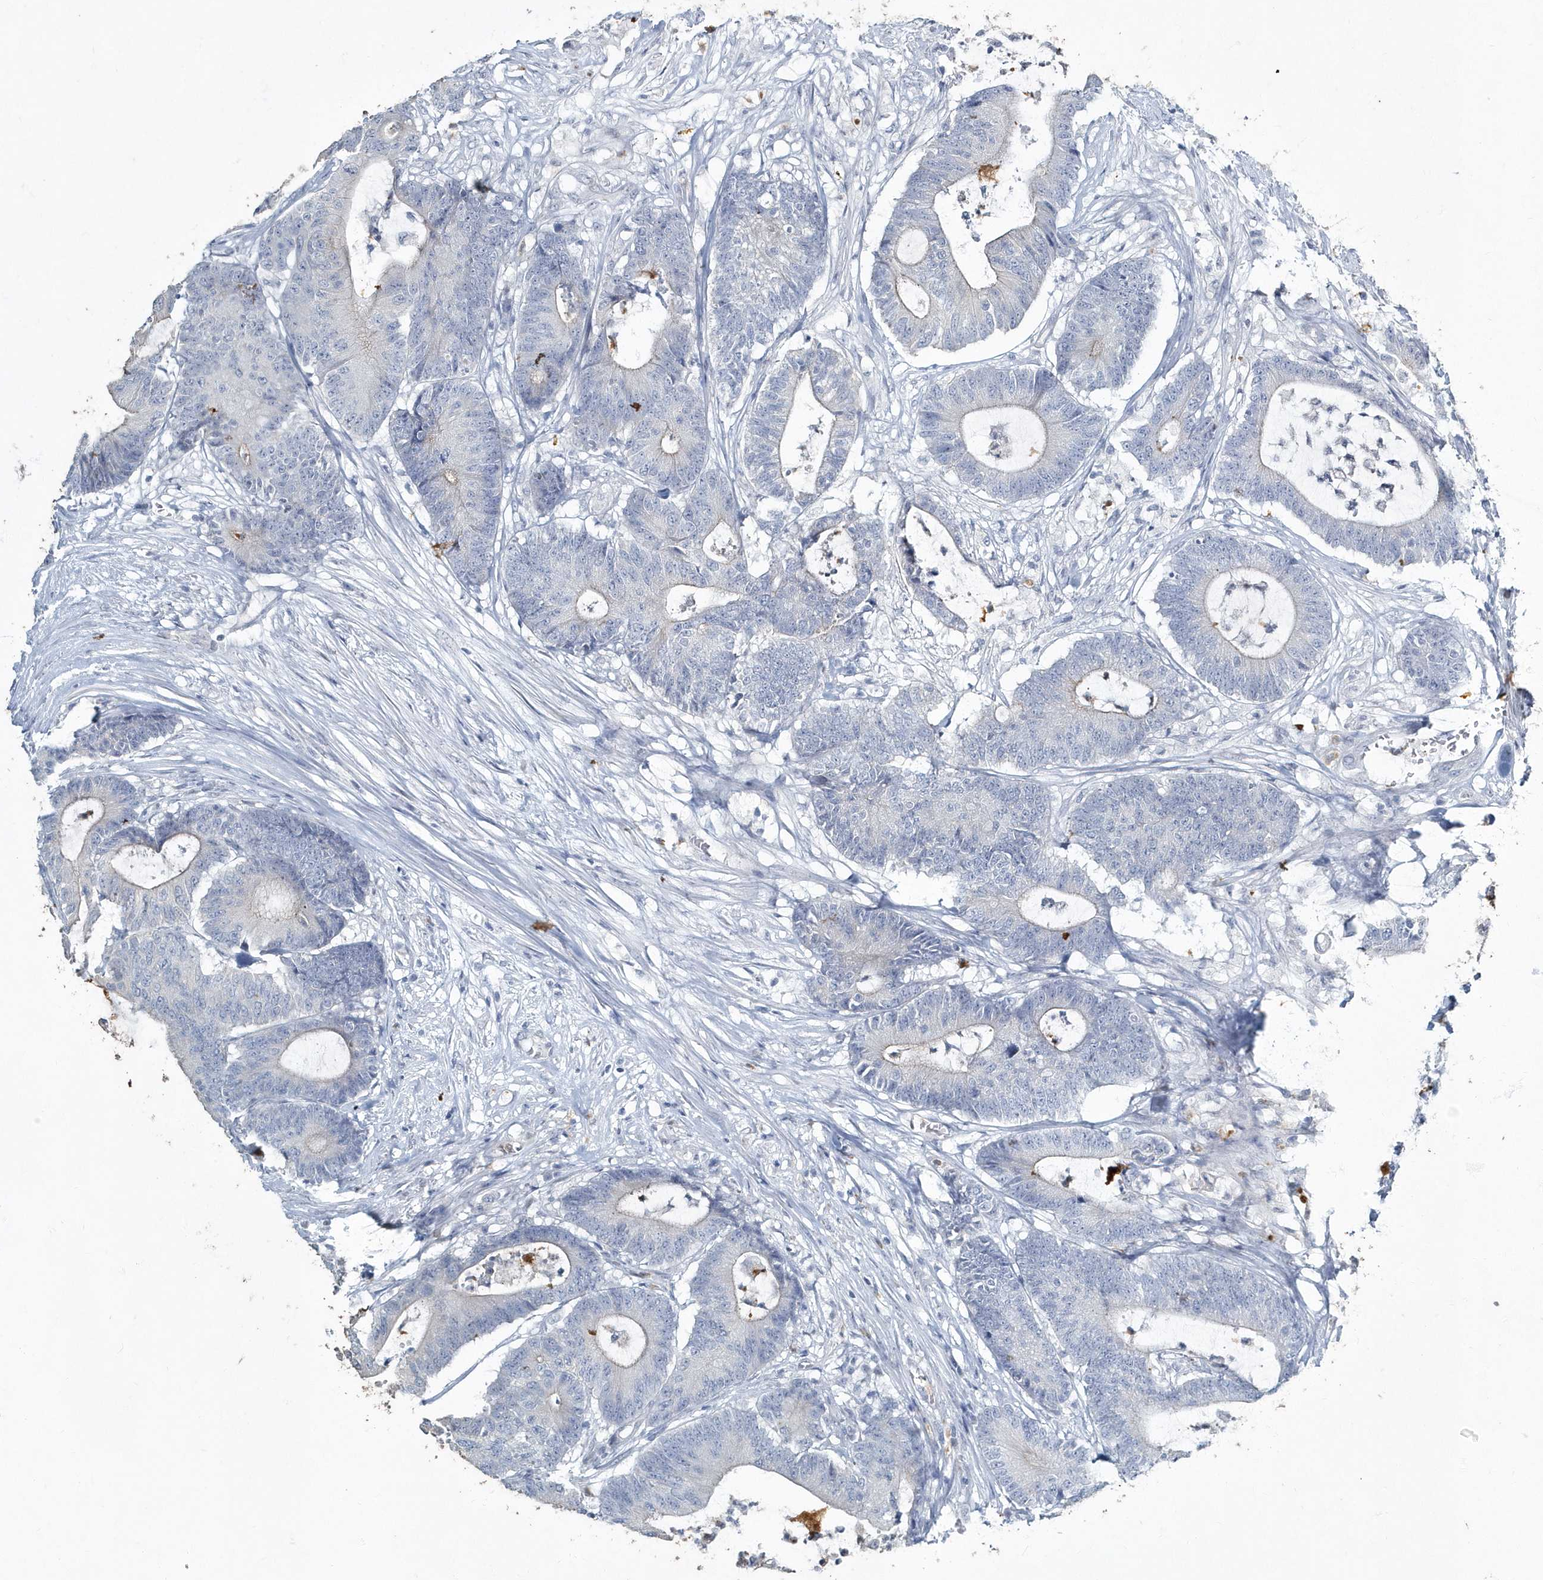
{"staining": {"intensity": "negative", "quantity": "none", "location": "none"}, "tissue": "colorectal cancer", "cell_type": "Tumor cells", "image_type": "cancer", "snomed": [{"axis": "morphology", "description": "Adenocarcinoma, NOS"}, {"axis": "topography", "description": "Colon"}], "caption": "High power microscopy histopathology image of an IHC photomicrograph of adenocarcinoma (colorectal), revealing no significant positivity in tumor cells.", "gene": "MYOT", "patient": {"sex": "female", "age": 84}}